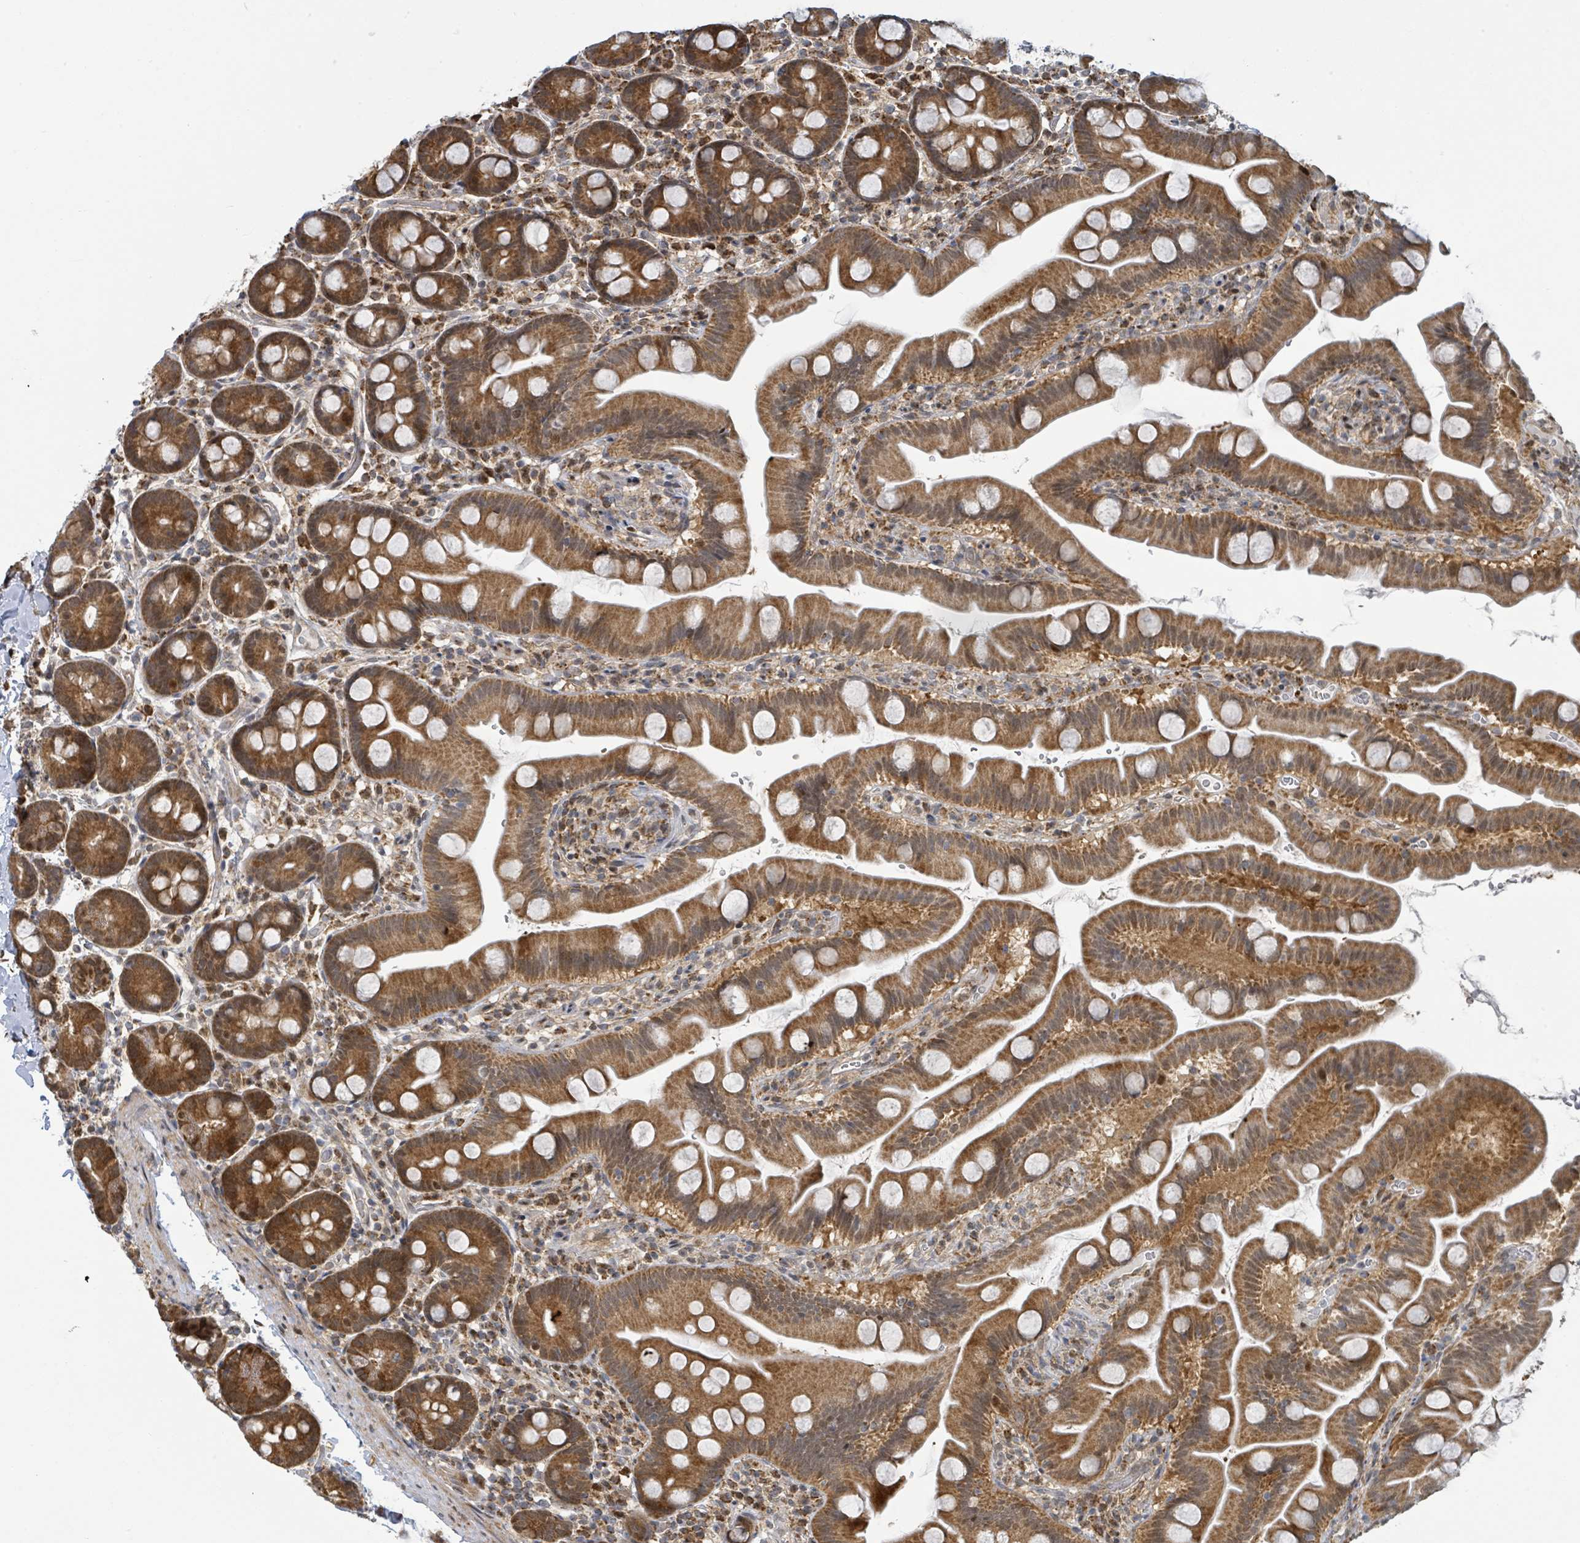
{"staining": {"intensity": "moderate", "quantity": ">75%", "location": "cytoplasmic/membranous"}, "tissue": "small intestine", "cell_type": "Glandular cells", "image_type": "normal", "snomed": [{"axis": "morphology", "description": "Normal tissue, NOS"}, {"axis": "topography", "description": "Small intestine"}], "caption": "Moderate cytoplasmic/membranous staining for a protein is present in about >75% of glandular cells of unremarkable small intestine using IHC.", "gene": "PSMB7", "patient": {"sex": "female", "age": 68}}